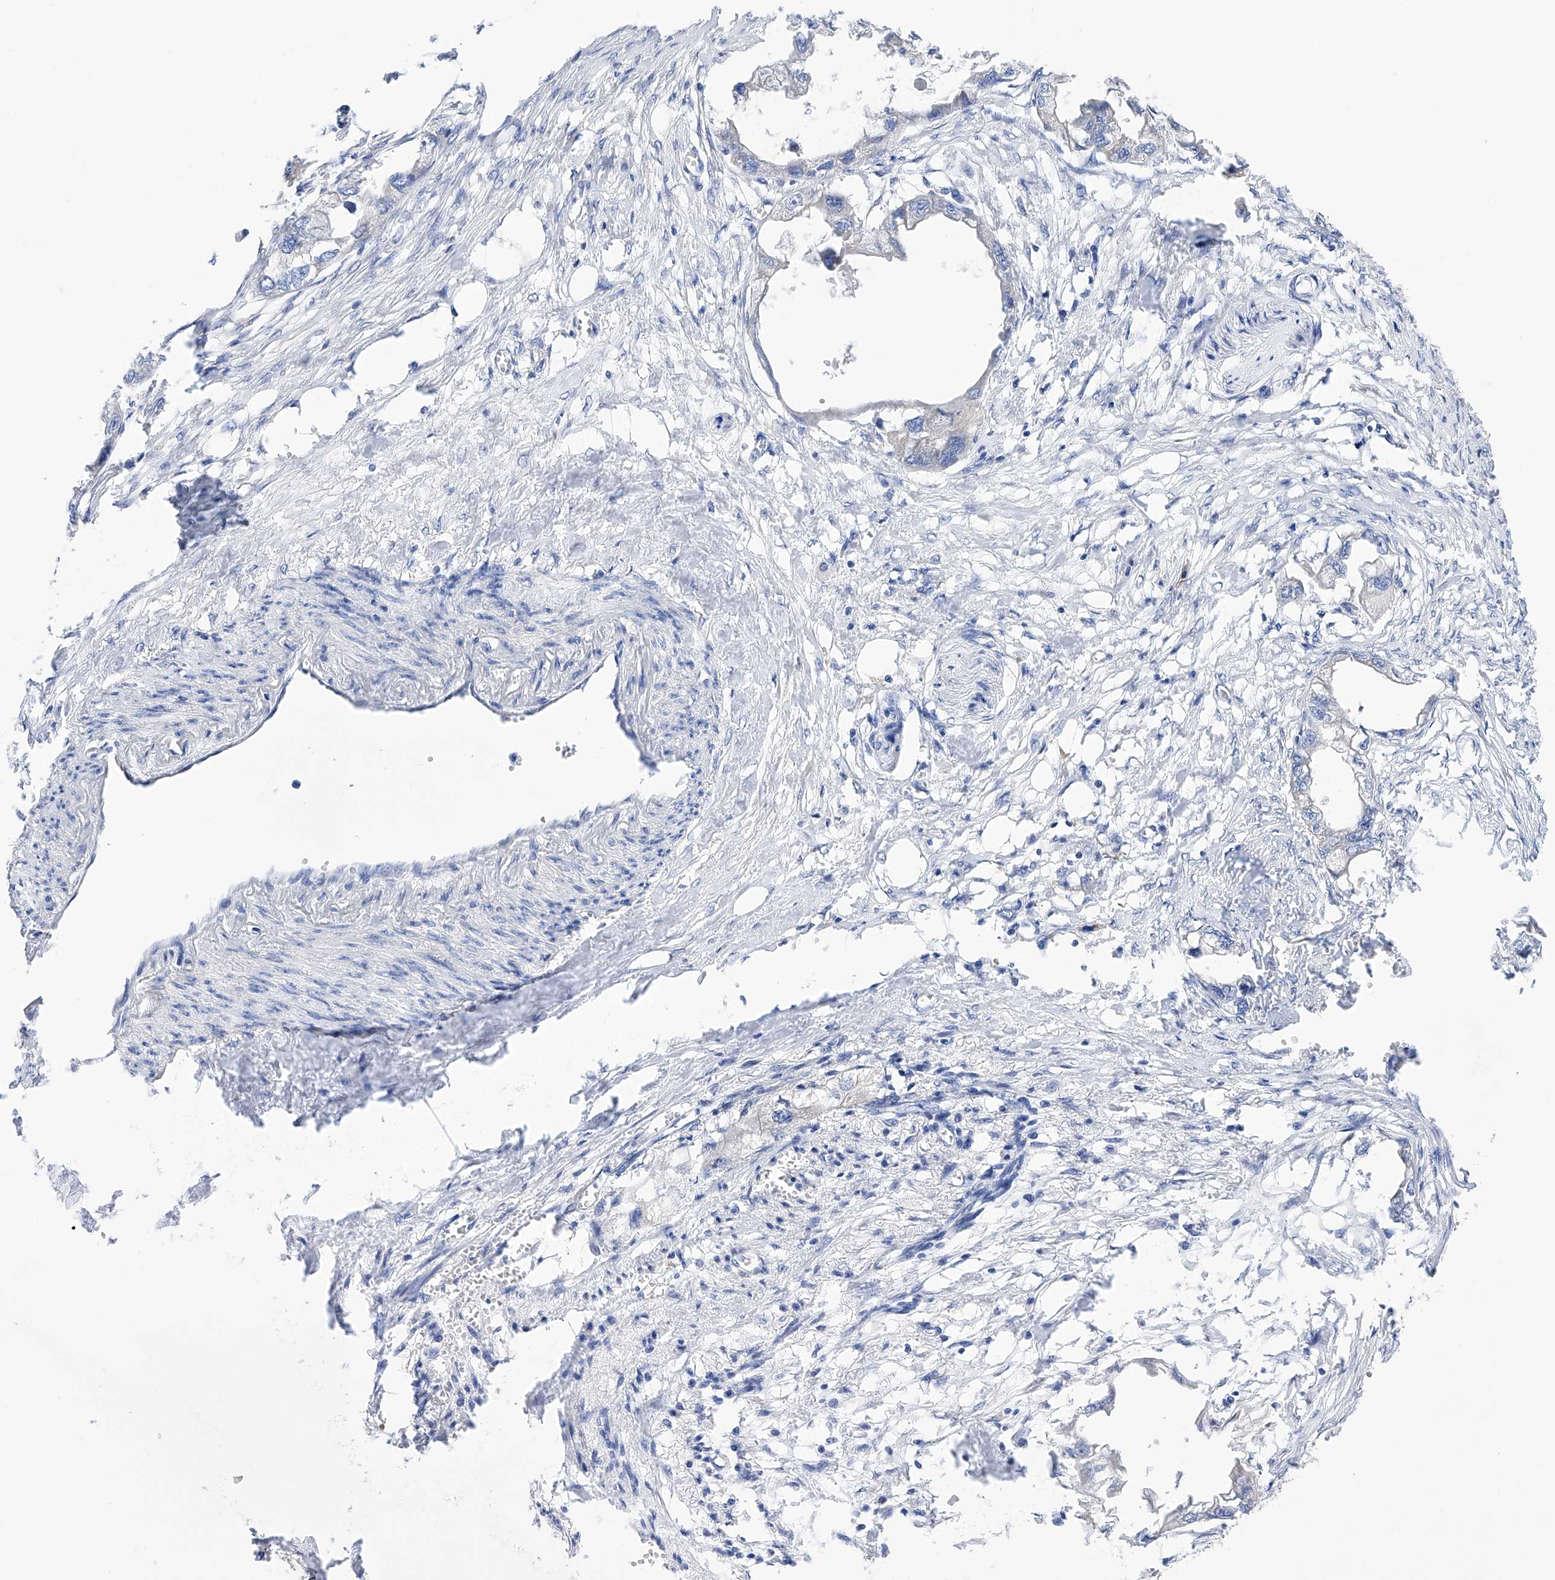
{"staining": {"intensity": "negative", "quantity": "none", "location": "none"}, "tissue": "endometrial cancer", "cell_type": "Tumor cells", "image_type": "cancer", "snomed": [{"axis": "morphology", "description": "Adenocarcinoma, NOS"}, {"axis": "morphology", "description": "Adenocarcinoma, metastatic, NOS"}, {"axis": "topography", "description": "Adipose tissue"}, {"axis": "topography", "description": "Endometrium"}], "caption": "DAB immunohistochemical staining of metastatic adenocarcinoma (endometrial) demonstrates no significant staining in tumor cells.", "gene": "PDIA5", "patient": {"sex": "female", "age": 67}}